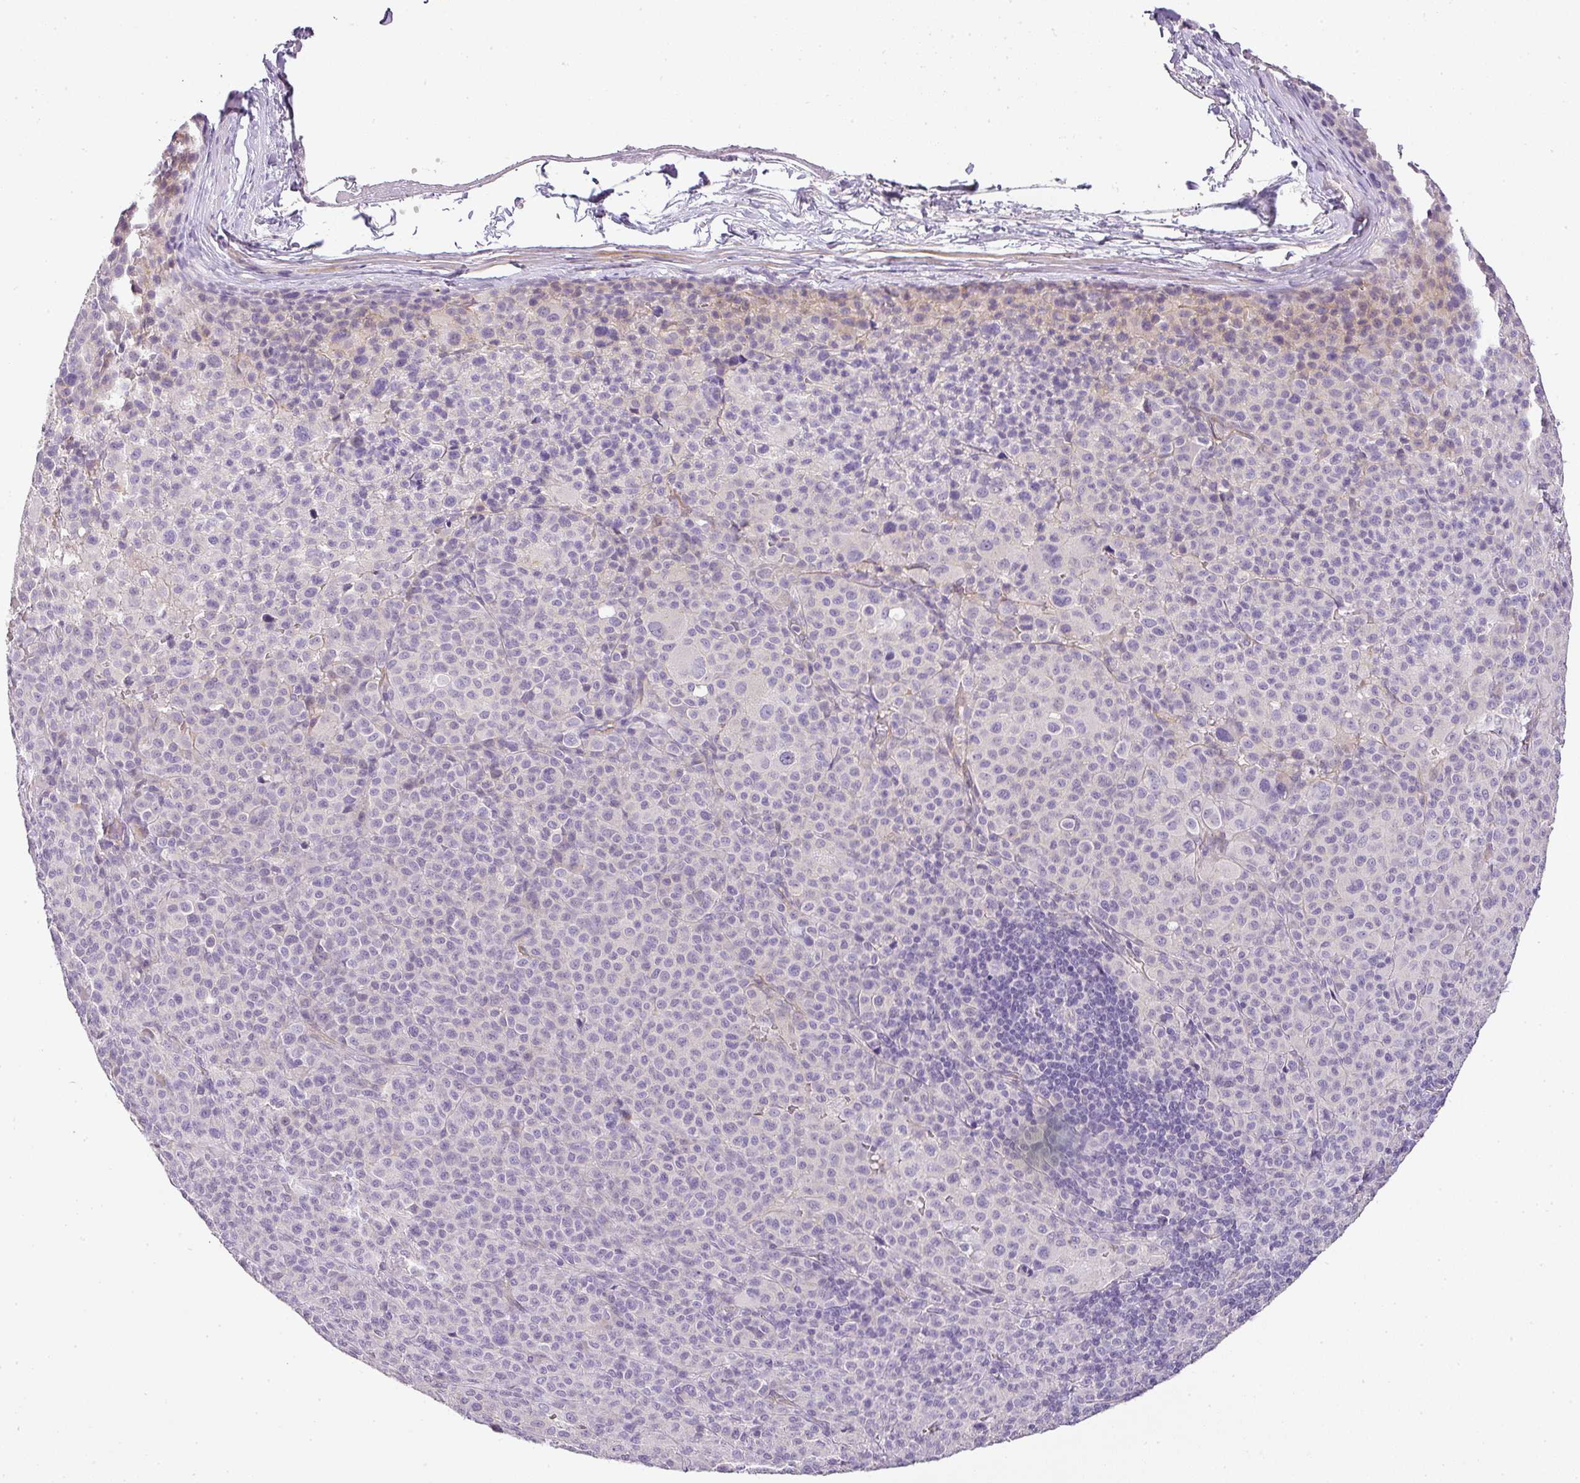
{"staining": {"intensity": "negative", "quantity": "none", "location": "none"}, "tissue": "melanoma", "cell_type": "Tumor cells", "image_type": "cancer", "snomed": [{"axis": "morphology", "description": "Malignant melanoma, Metastatic site"}, {"axis": "topography", "description": "Skin"}], "caption": "Immunohistochemistry (IHC) of human malignant melanoma (metastatic site) reveals no staining in tumor cells.", "gene": "RAX2", "patient": {"sex": "female", "age": 74}}